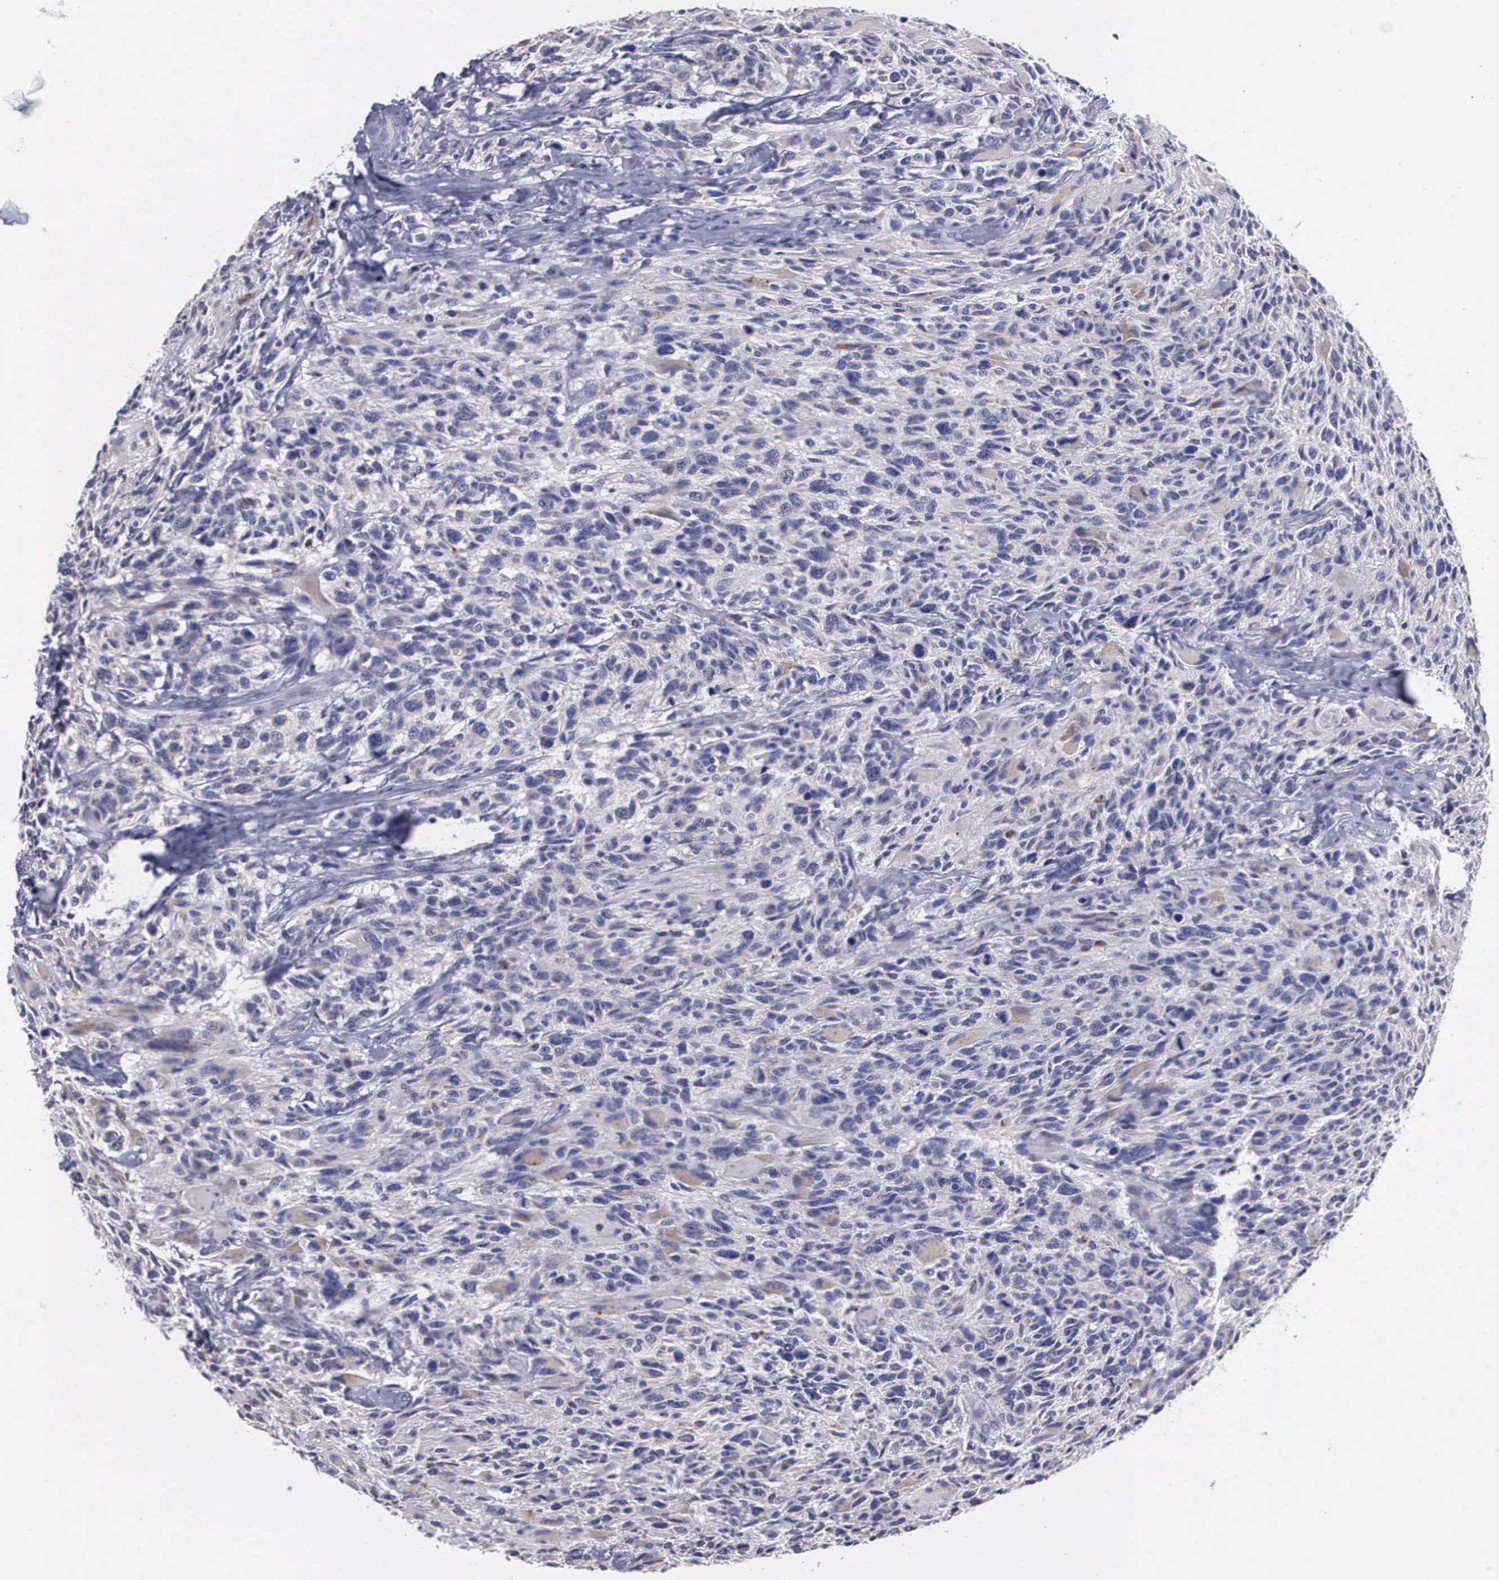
{"staining": {"intensity": "negative", "quantity": "none", "location": "none"}, "tissue": "glioma", "cell_type": "Tumor cells", "image_type": "cancer", "snomed": [{"axis": "morphology", "description": "Glioma, malignant, High grade"}, {"axis": "topography", "description": "Brain"}], "caption": "Protein analysis of malignant glioma (high-grade) displays no significant expression in tumor cells.", "gene": "CRELD2", "patient": {"sex": "male", "age": 69}}